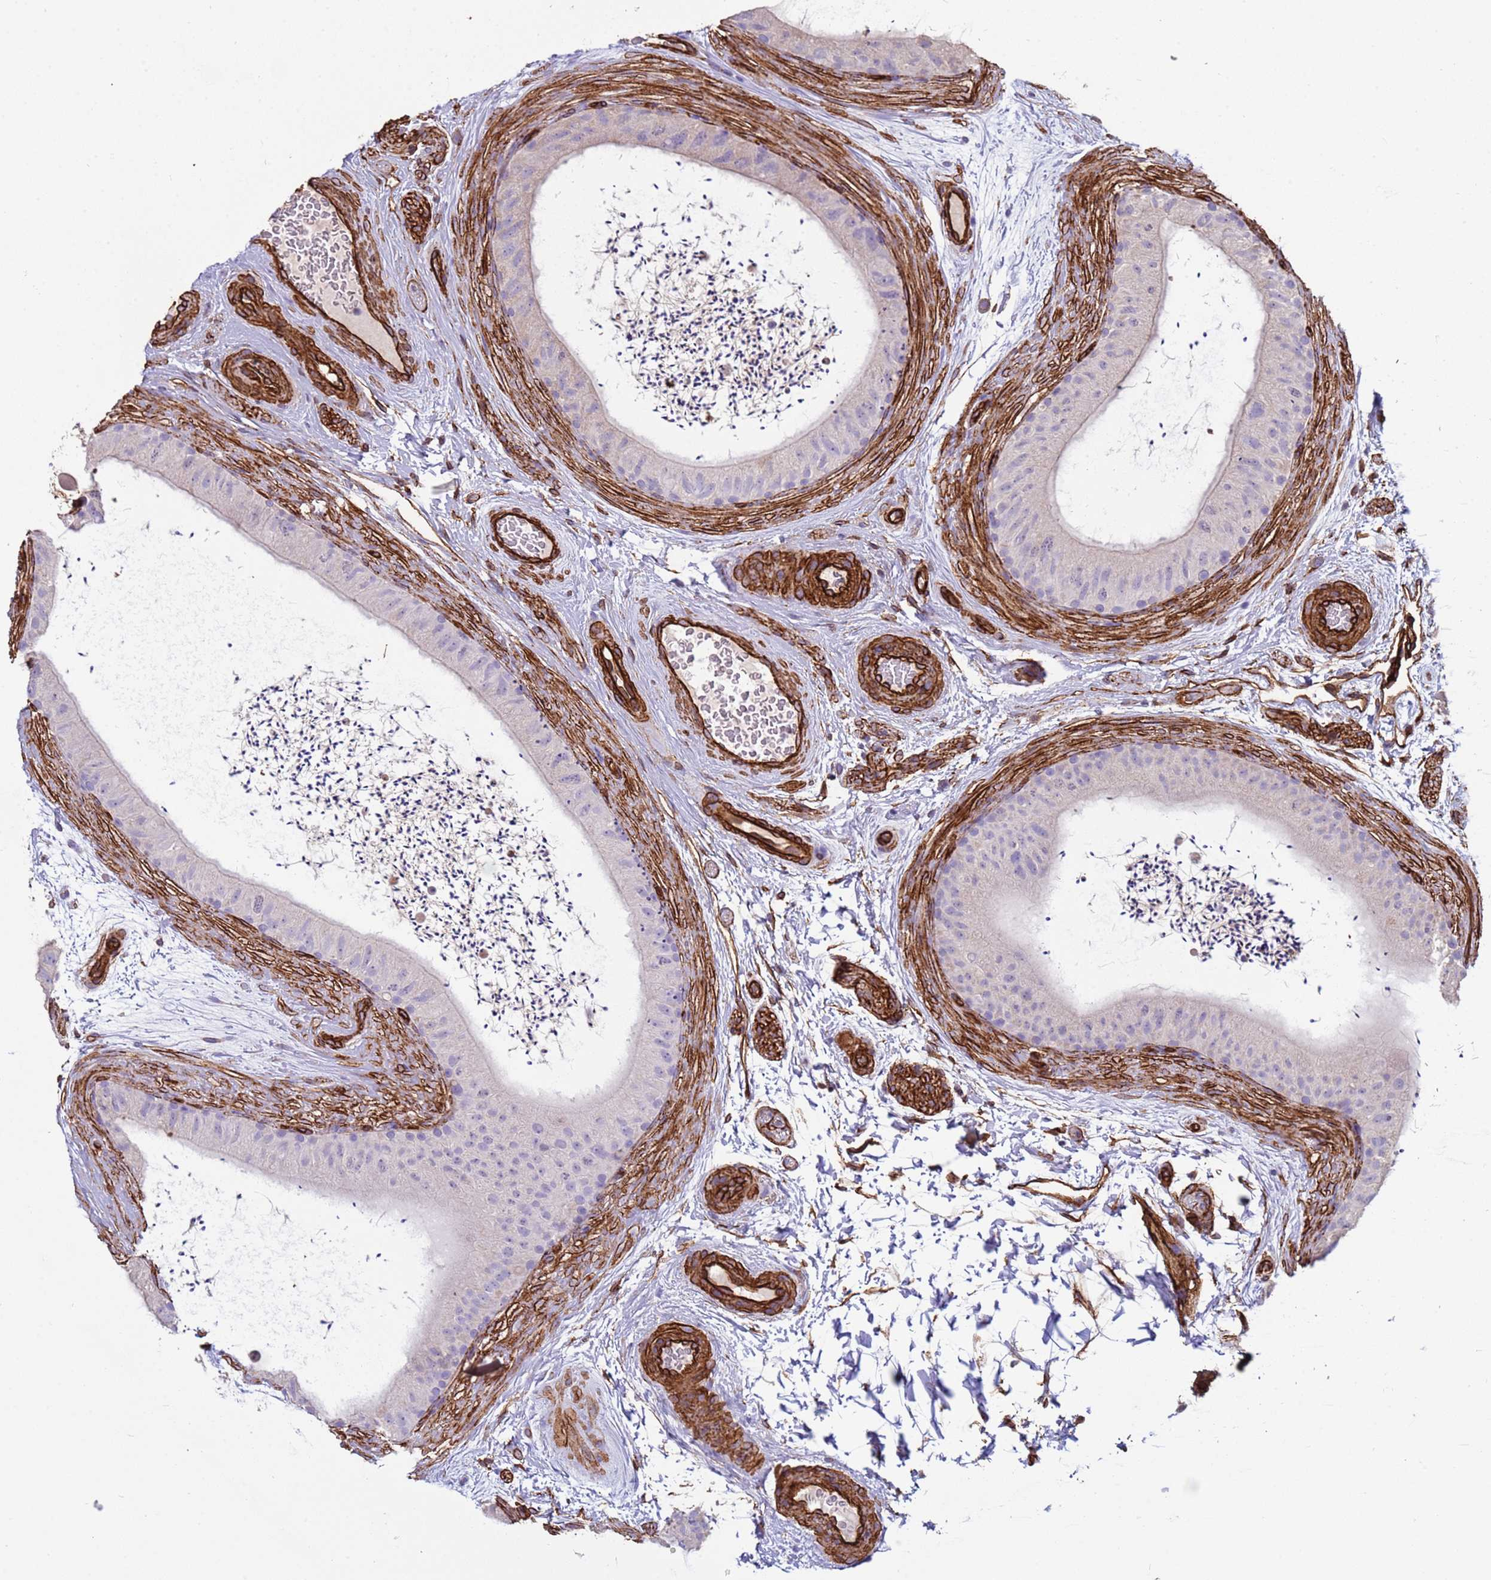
{"staining": {"intensity": "moderate", "quantity": "<25%", "location": "cytoplasmic/membranous"}, "tissue": "epididymis", "cell_type": "Glandular cells", "image_type": "normal", "snomed": [{"axis": "morphology", "description": "Normal tissue, NOS"}, {"axis": "topography", "description": "Epididymis"}], "caption": "Epididymis stained with immunohistochemistry exhibits moderate cytoplasmic/membranous positivity in approximately <25% of glandular cells. The staining was performed using DAB (3,3'-diaminobenzidine) to visualize the protein expression in brown, while the nuclei were stained in blue with hematoxylin (Magnification: 20x).", "gene": "GASK1A", "patient": {"sex": "male", "age": 50}}